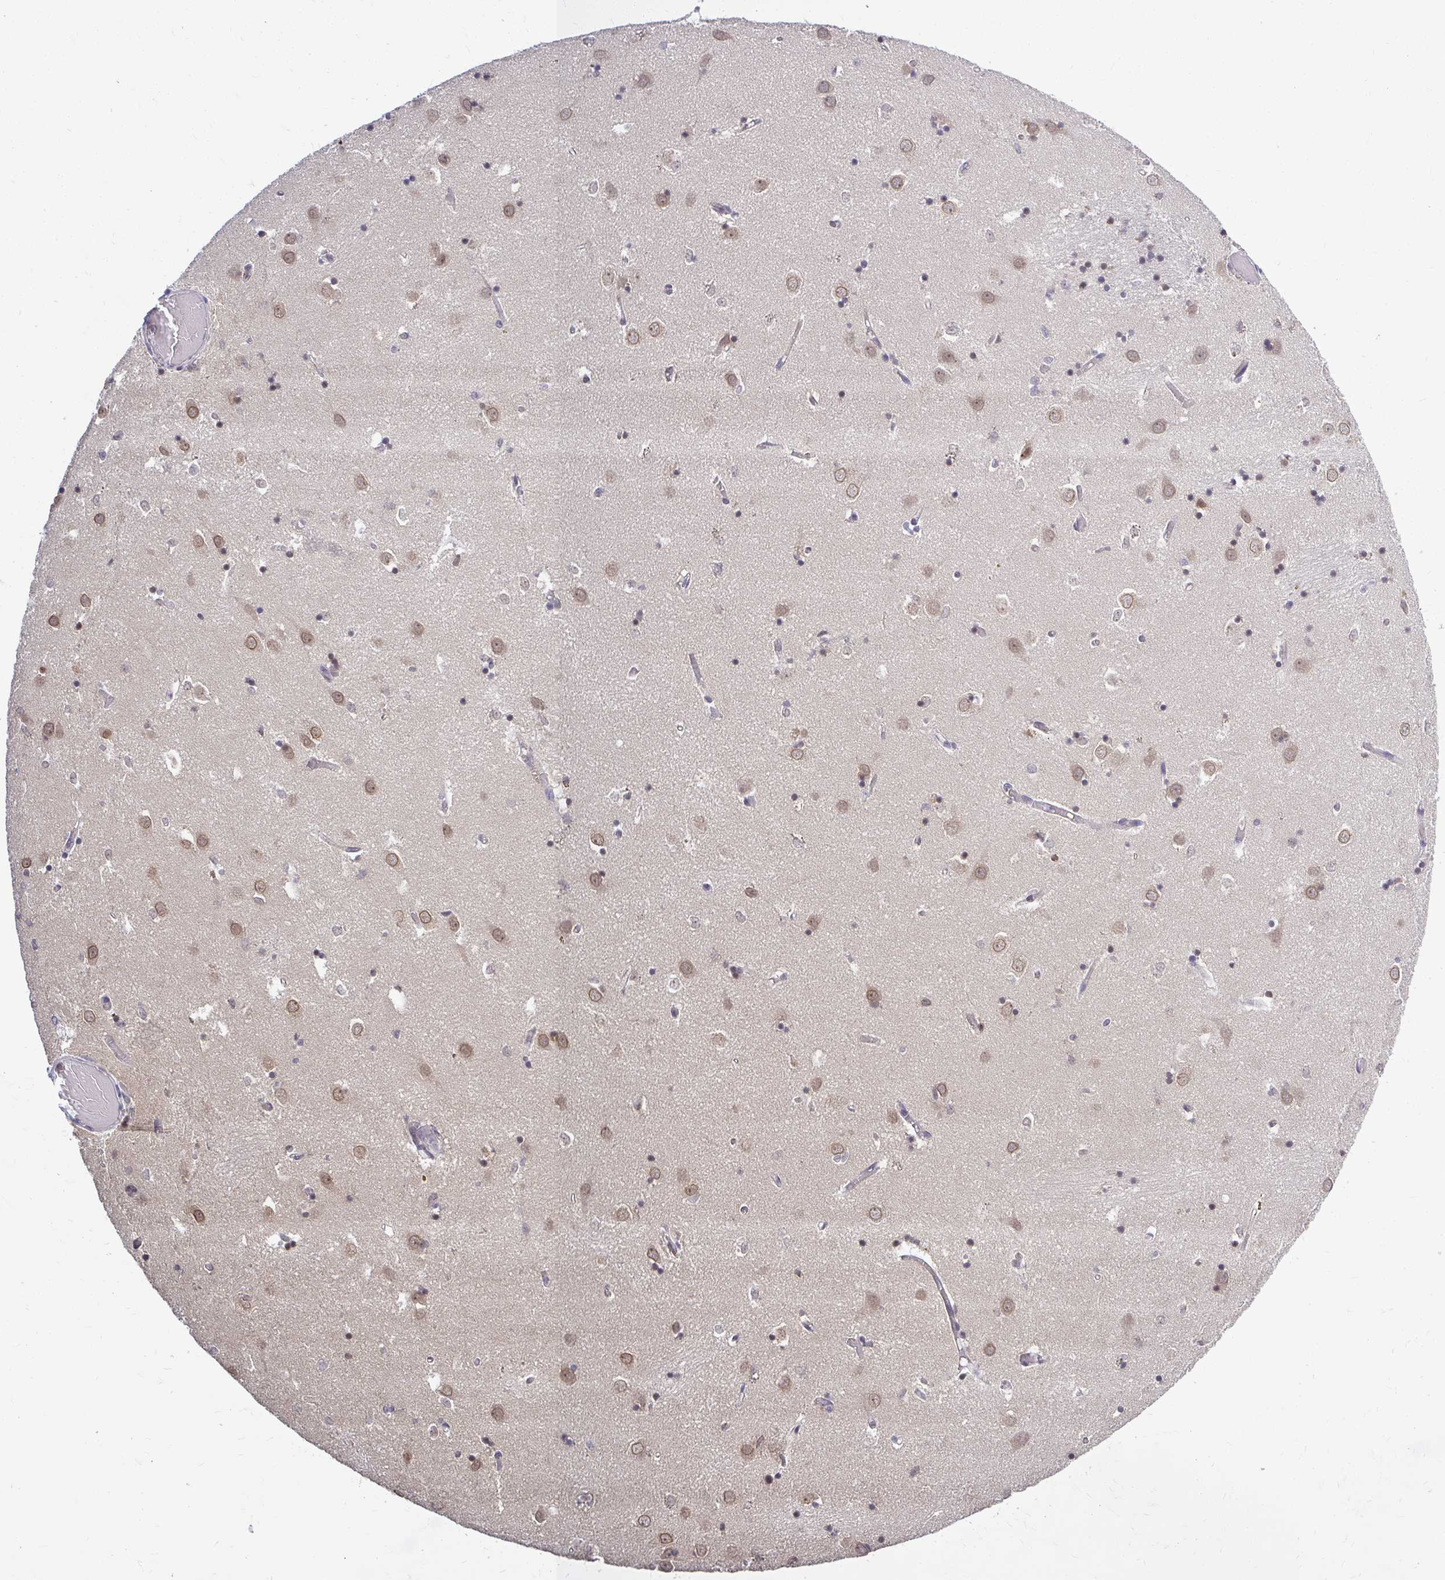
{"staining": {"intensity": "moderate", "quantity": "25%-75%", "location": "nuclear"}, "tissue": "caudate", "cell_type": "Glial cells", "image_type": "normal", "snomed": [{"axis": "morphology", "description": "Normal tissue, NOS"}, {"axis": "topography", "description": "Lateral ventricle wall"}], "caption": "Approximately 25%-75% of glial cells in benign human caudate demonstrate moderate nuclear protein positivity as visualized by brown immunohistochemical staining.", "gene": "XPO1", "patient": {"sex": "male", "age": 70}}